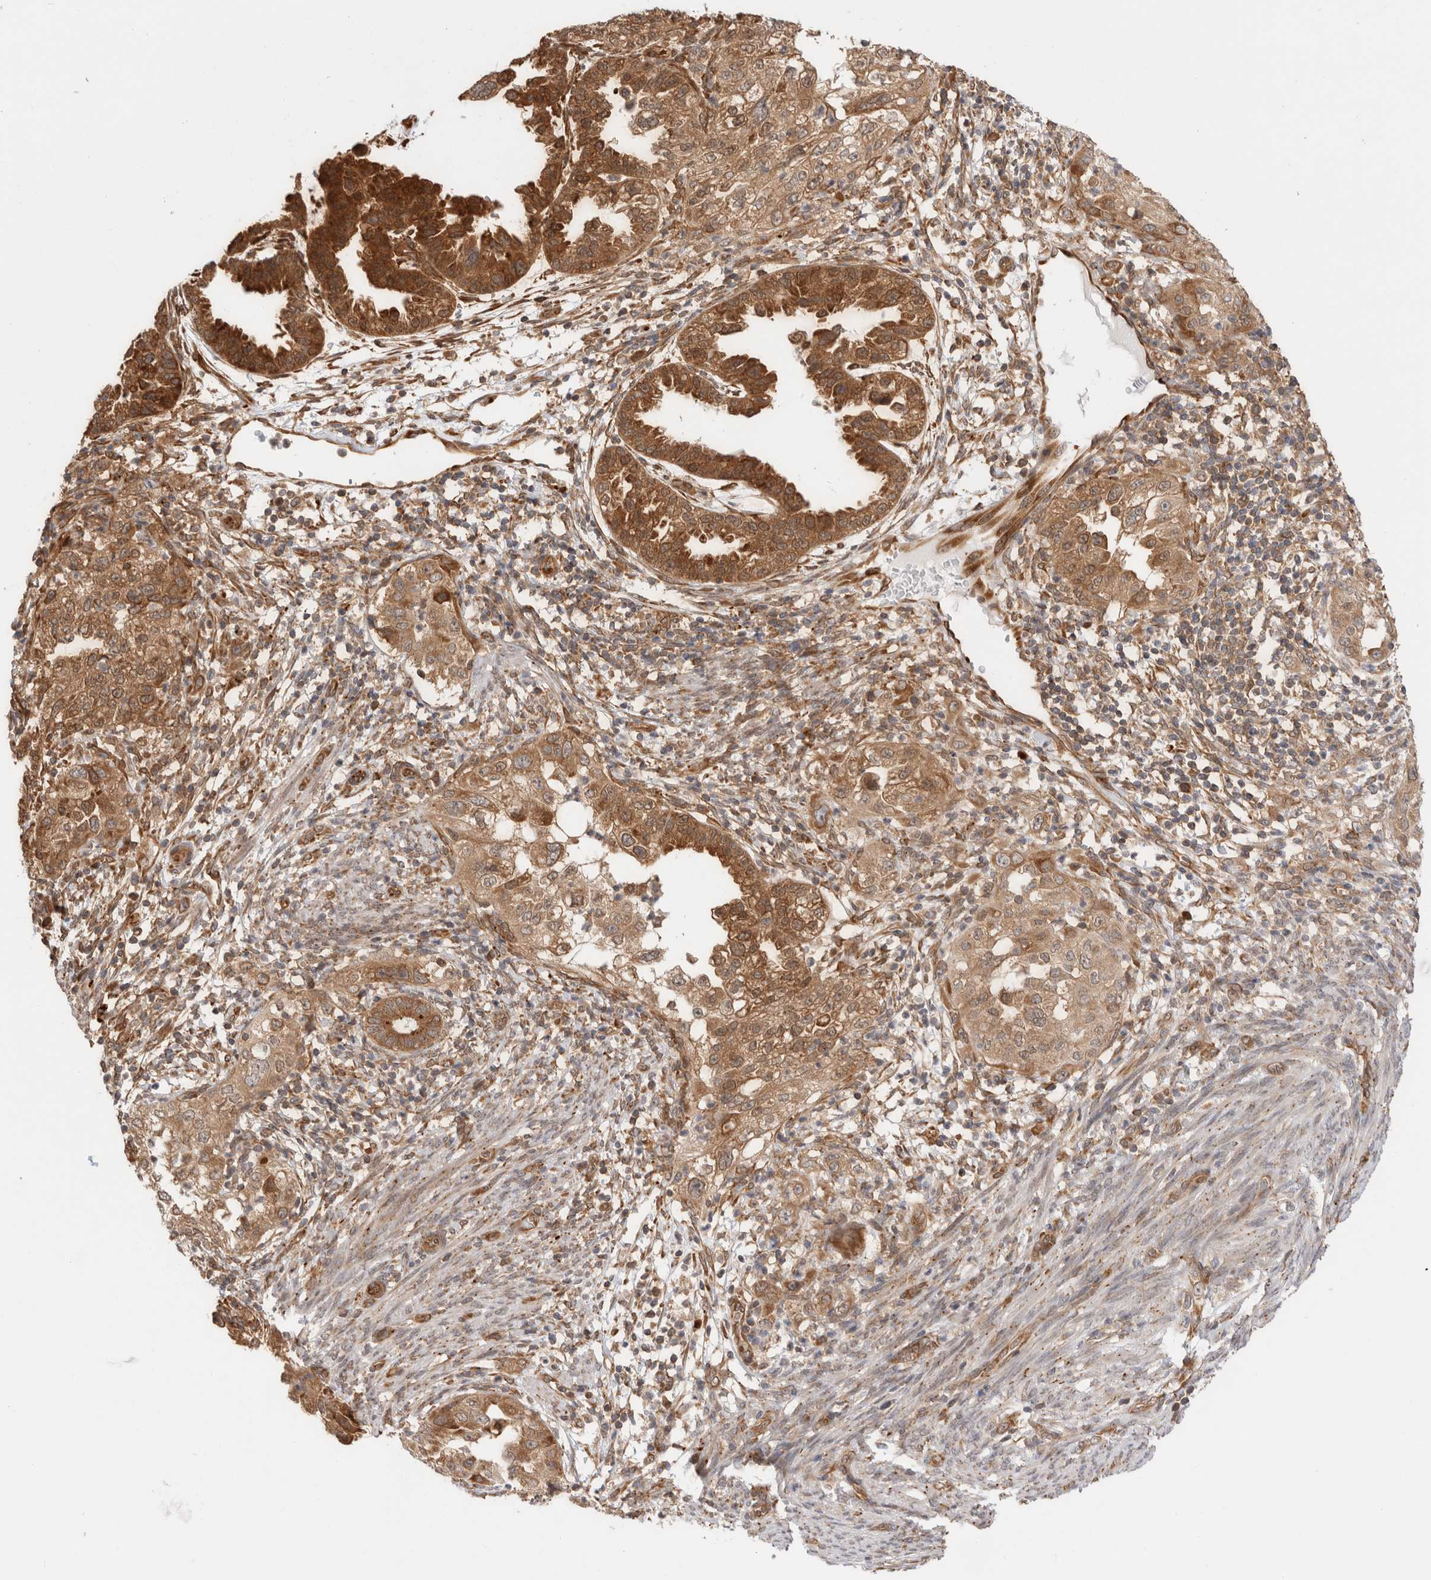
{"staining": {"intensity": "moderate", "quantity": ">75%", "location": "cytoplasmic/membranous"}, "tissue": "endometrial cancer", "cell_type": "Tumor cells", "image_type": "cancer", "snomed": [{"axis": "morphology", "description": "Adenocarcinoma, NOS"}, {"axis": "topography", "description": "Endometrium"}], "caption": "IHC of endometrial cancer reveals medium levels of moderate cytoplasmic/membranous staining in approximately >75% of tumor cells.", "gene": "ACTL9", "patient": {"sex": "female", "age": 85}}